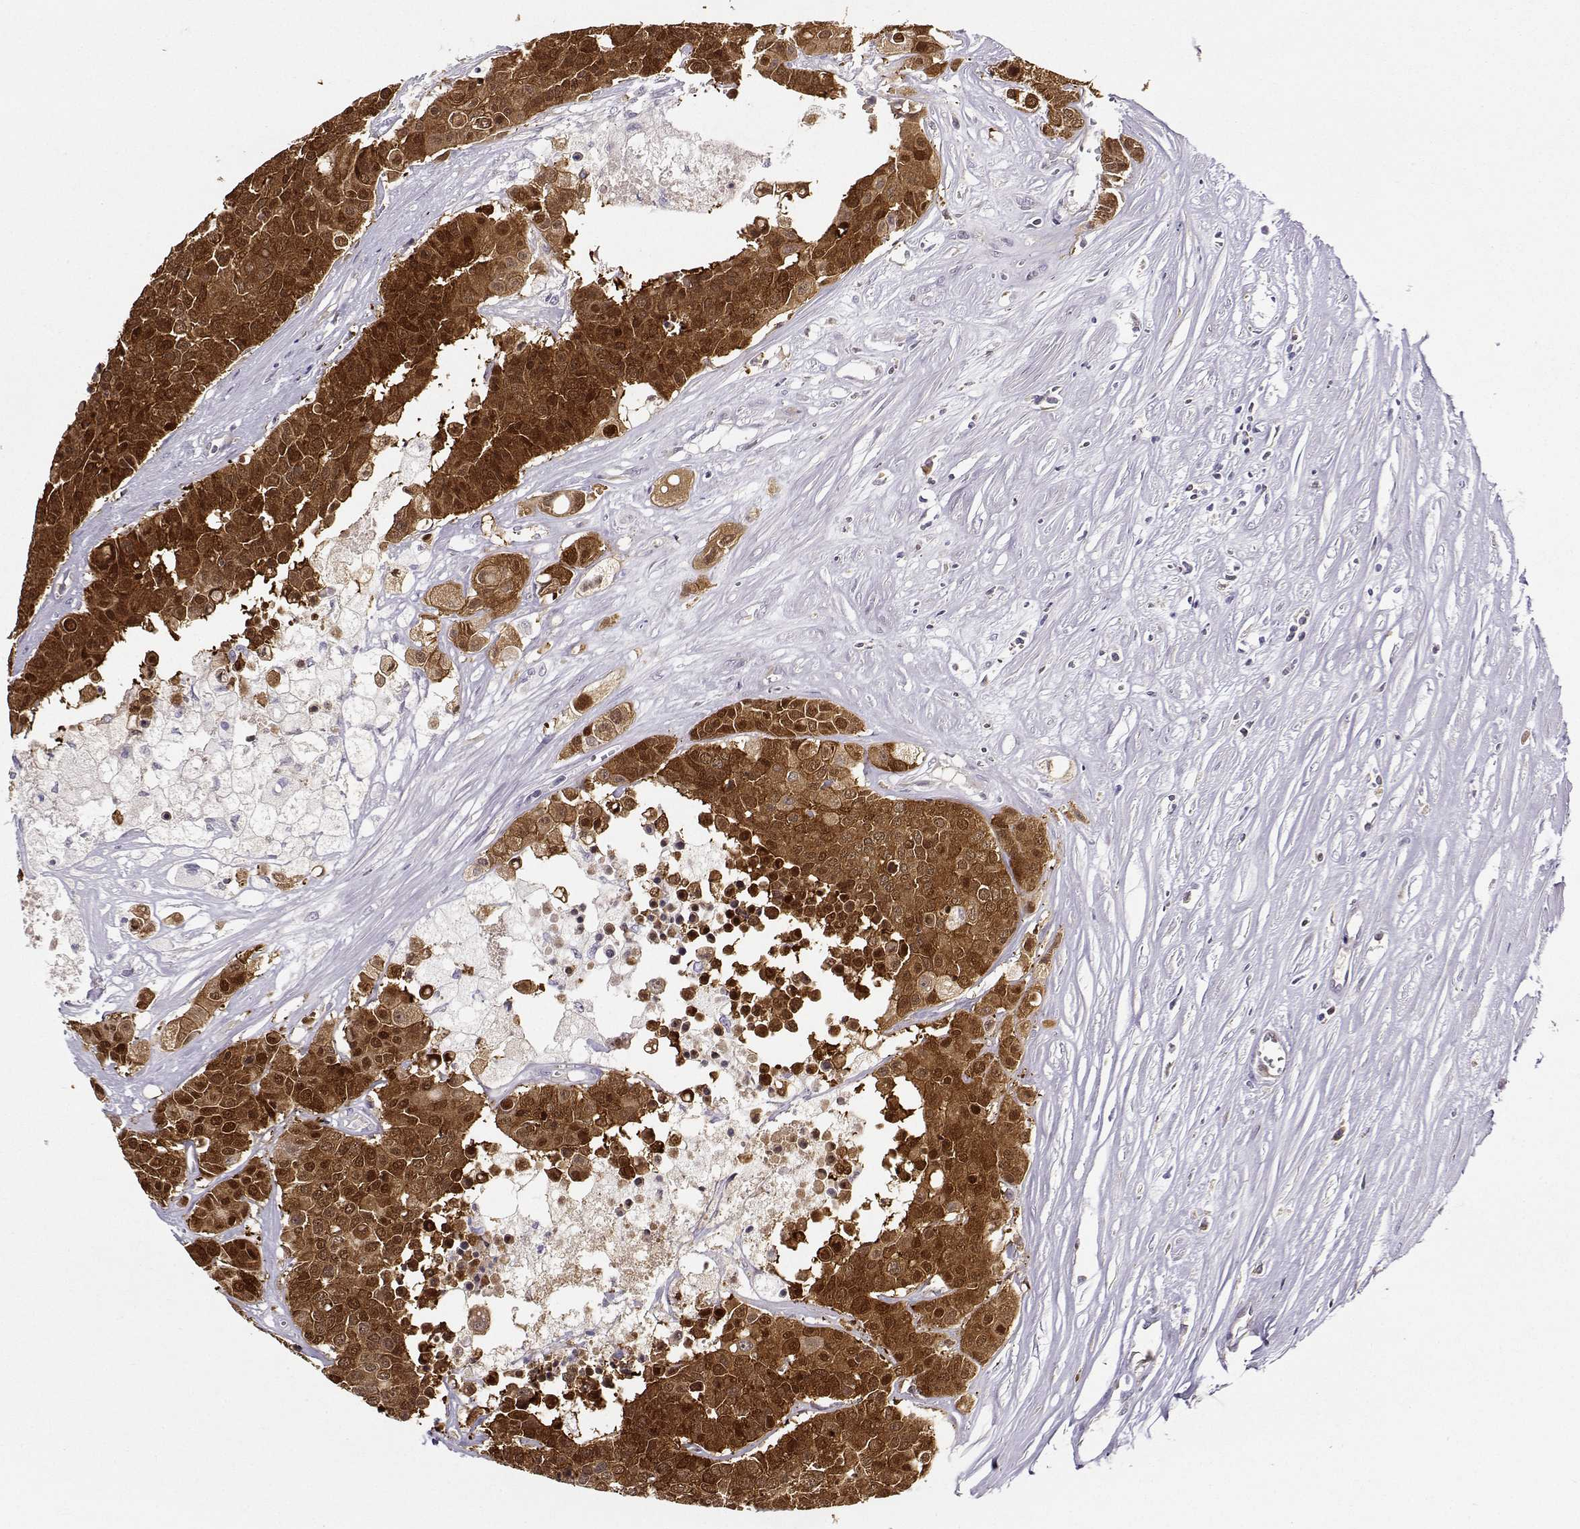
{"staining": {"intensity": "strong", "quantity": ">75%", "location": "cytoplasmic/membranous"}, "tissue": "carcinoid", "cell_type": "Tumor cells", "image_type": "cancer", "snomed": [{"axis": "morphology", "description": "Carcinoid, malignant, NOS"}, {"axis": "topography", "description": "Colon"}], "caption": "An IHC photomicrograph of neoplastic tissue is shown. Protein staining in brown highlights strong cytoplasmic/membranous positivity in carcinoid within tumor cells.", "gene": "NQO1", "patient": {"sex": "male", "age": 81}}